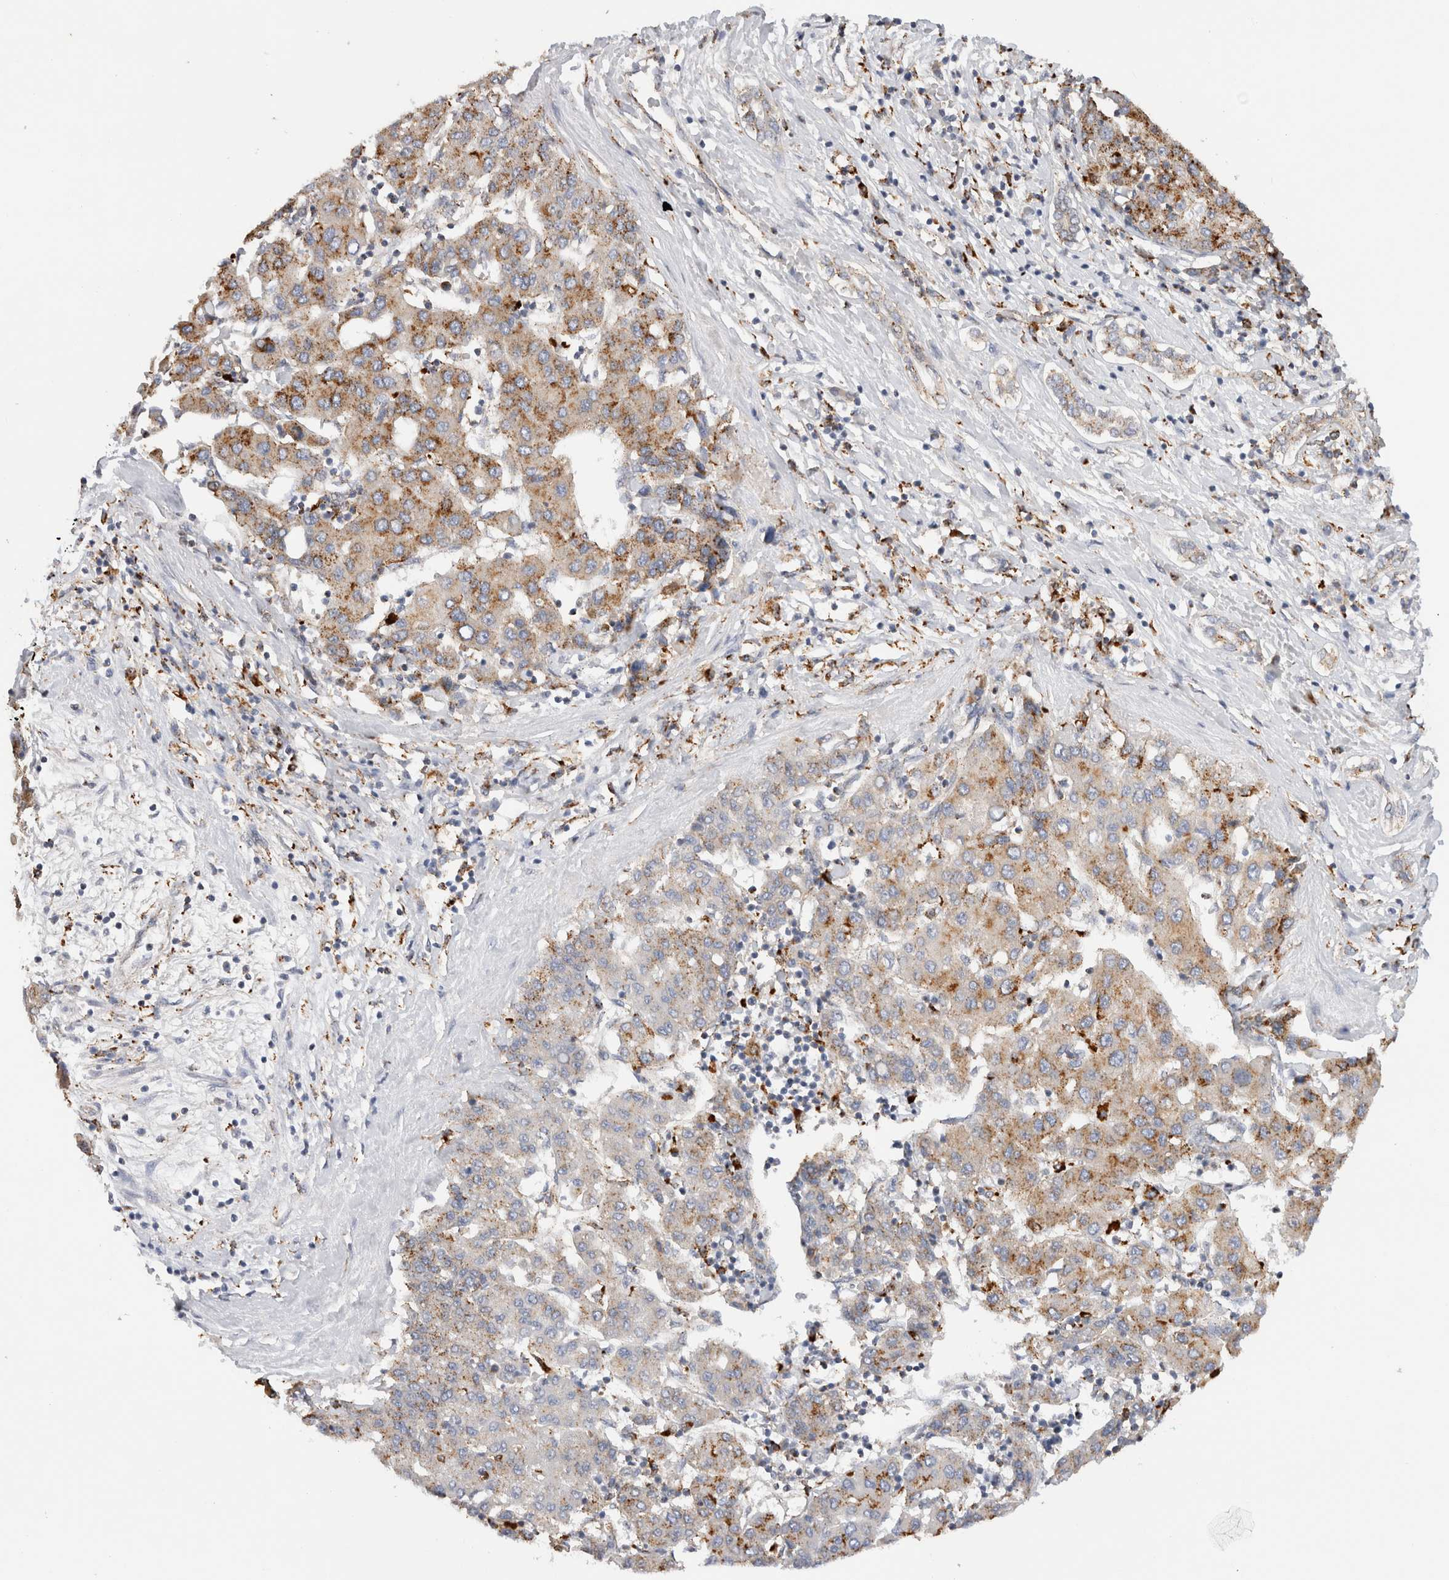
{"staining": {"intensity": "moderate", "quantity": ">75%", "location": "cytoplasmic/membranous"}, "tissue": "liver cancer", "cell_type": "Tumor cells", "image_type": "cancer", "snomed": [{"axis": "morphology", "description": "Carcinoma, Hepatocellular, NOS"}, {"axis": "topography", "description": "Liver"}], "caption": "Tumor cells reveal medium levels of moderate cytoplasmic/membranous staining in about >75% of cells in liver hepatocellular carcinoma.", "gene": "GNS", "patient": {"sex": "male", "age": 65}}